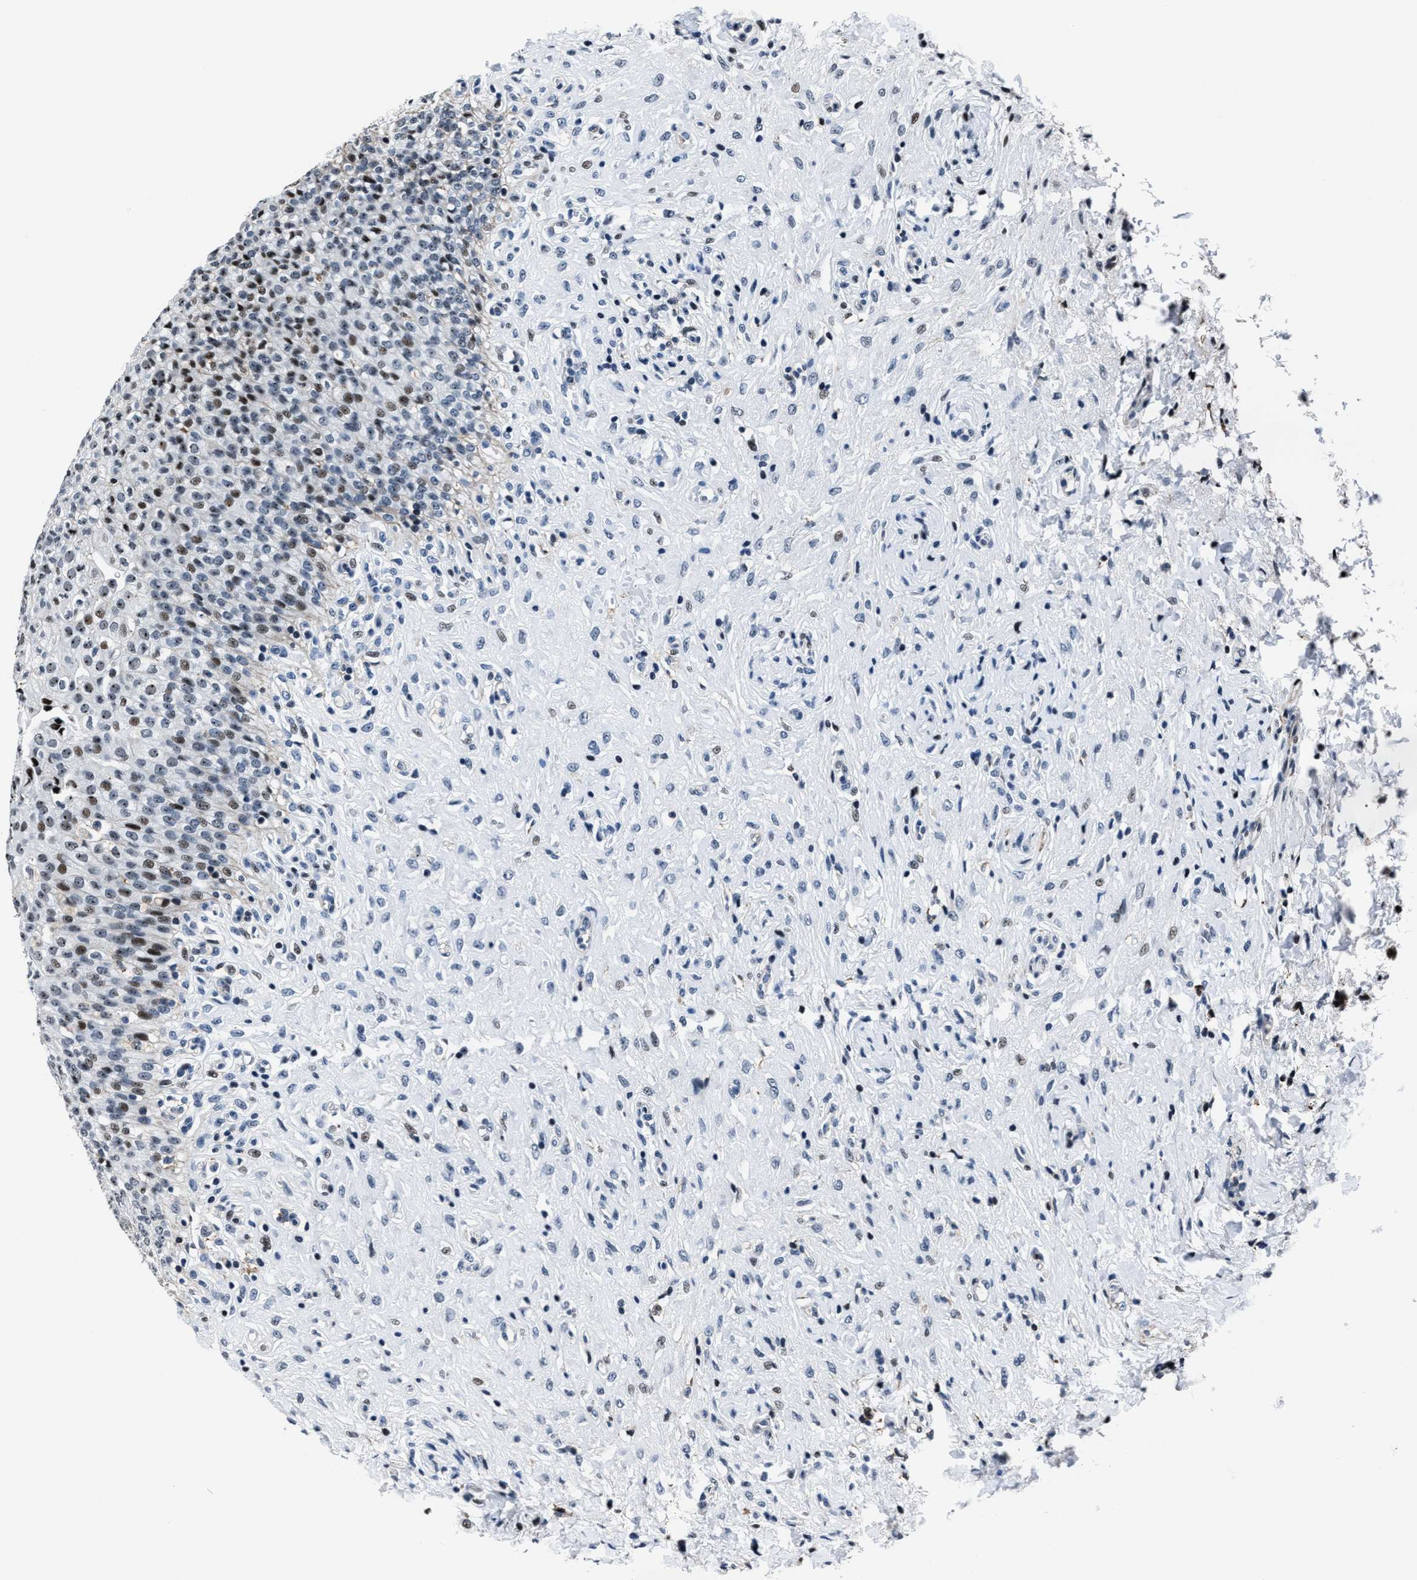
{"staining": {"intensity": "strong", "quantity": "25%-75%", "location": "nuclear"}, "tissue": "urinary bladder", "cell_type": "Urothelial cells", "image_type": "normal", "snomed": [{"axis": "morphology", "description": "Urothelial carcinoma, High grade"}, {"axis": "topography", "description": "Urinary bladder"}], "caption": "Immunohistochemistry (IHC) photomicrograph of normal urinary bladder: human urinary bladder stained using immunohistochemistry (IHC) shows high levels of strong protein expression localized specifically in the nuclear of urothelial cells, appearing as a nuclear brown color.", "gene": "PPIE", "patient": {"sex": "male", "age": 46}}